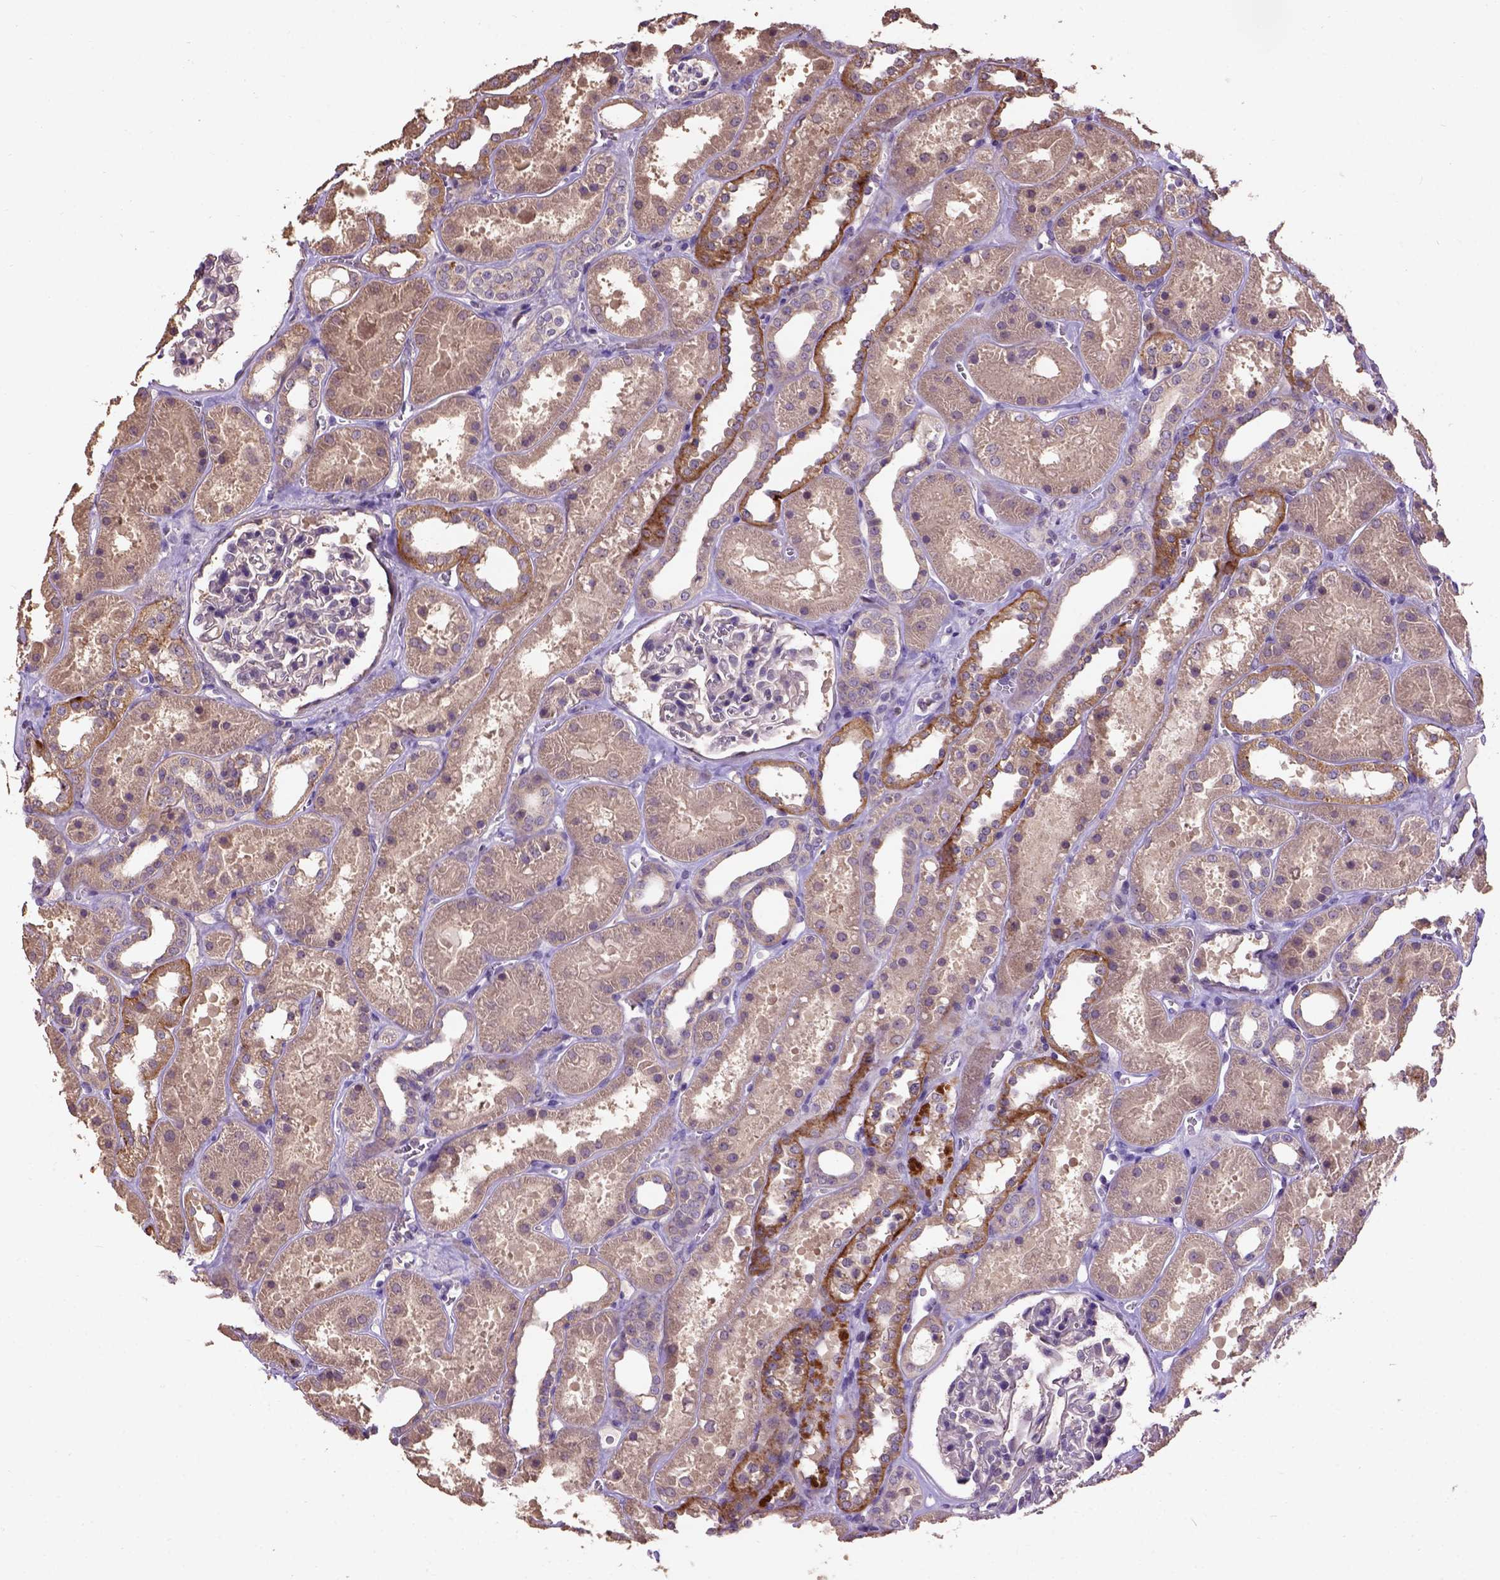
{"staining": {"intensity": "negative", "quantity": "none", "location": "none"}, "tissue": "kidney", "cell_type": "Cells in glomeruli", "image_type": "normal", "snomed": [{"axis": "morphology", "description": "Normal tissue, NOS"}, {"axis": "topography", "description": "Kidney"}], "caption": "An IHC histopathology image of unremarkable kidney is shown. There is no staining in cells in glomeruli of kidney. (Brightfield microscopy of DAB (3,3'-diaminobenzidine) immunohistochemistry (IHC) at high magnification).", "gene": "KBTBD8", "patient": {"sex": "female", "age": 41}}